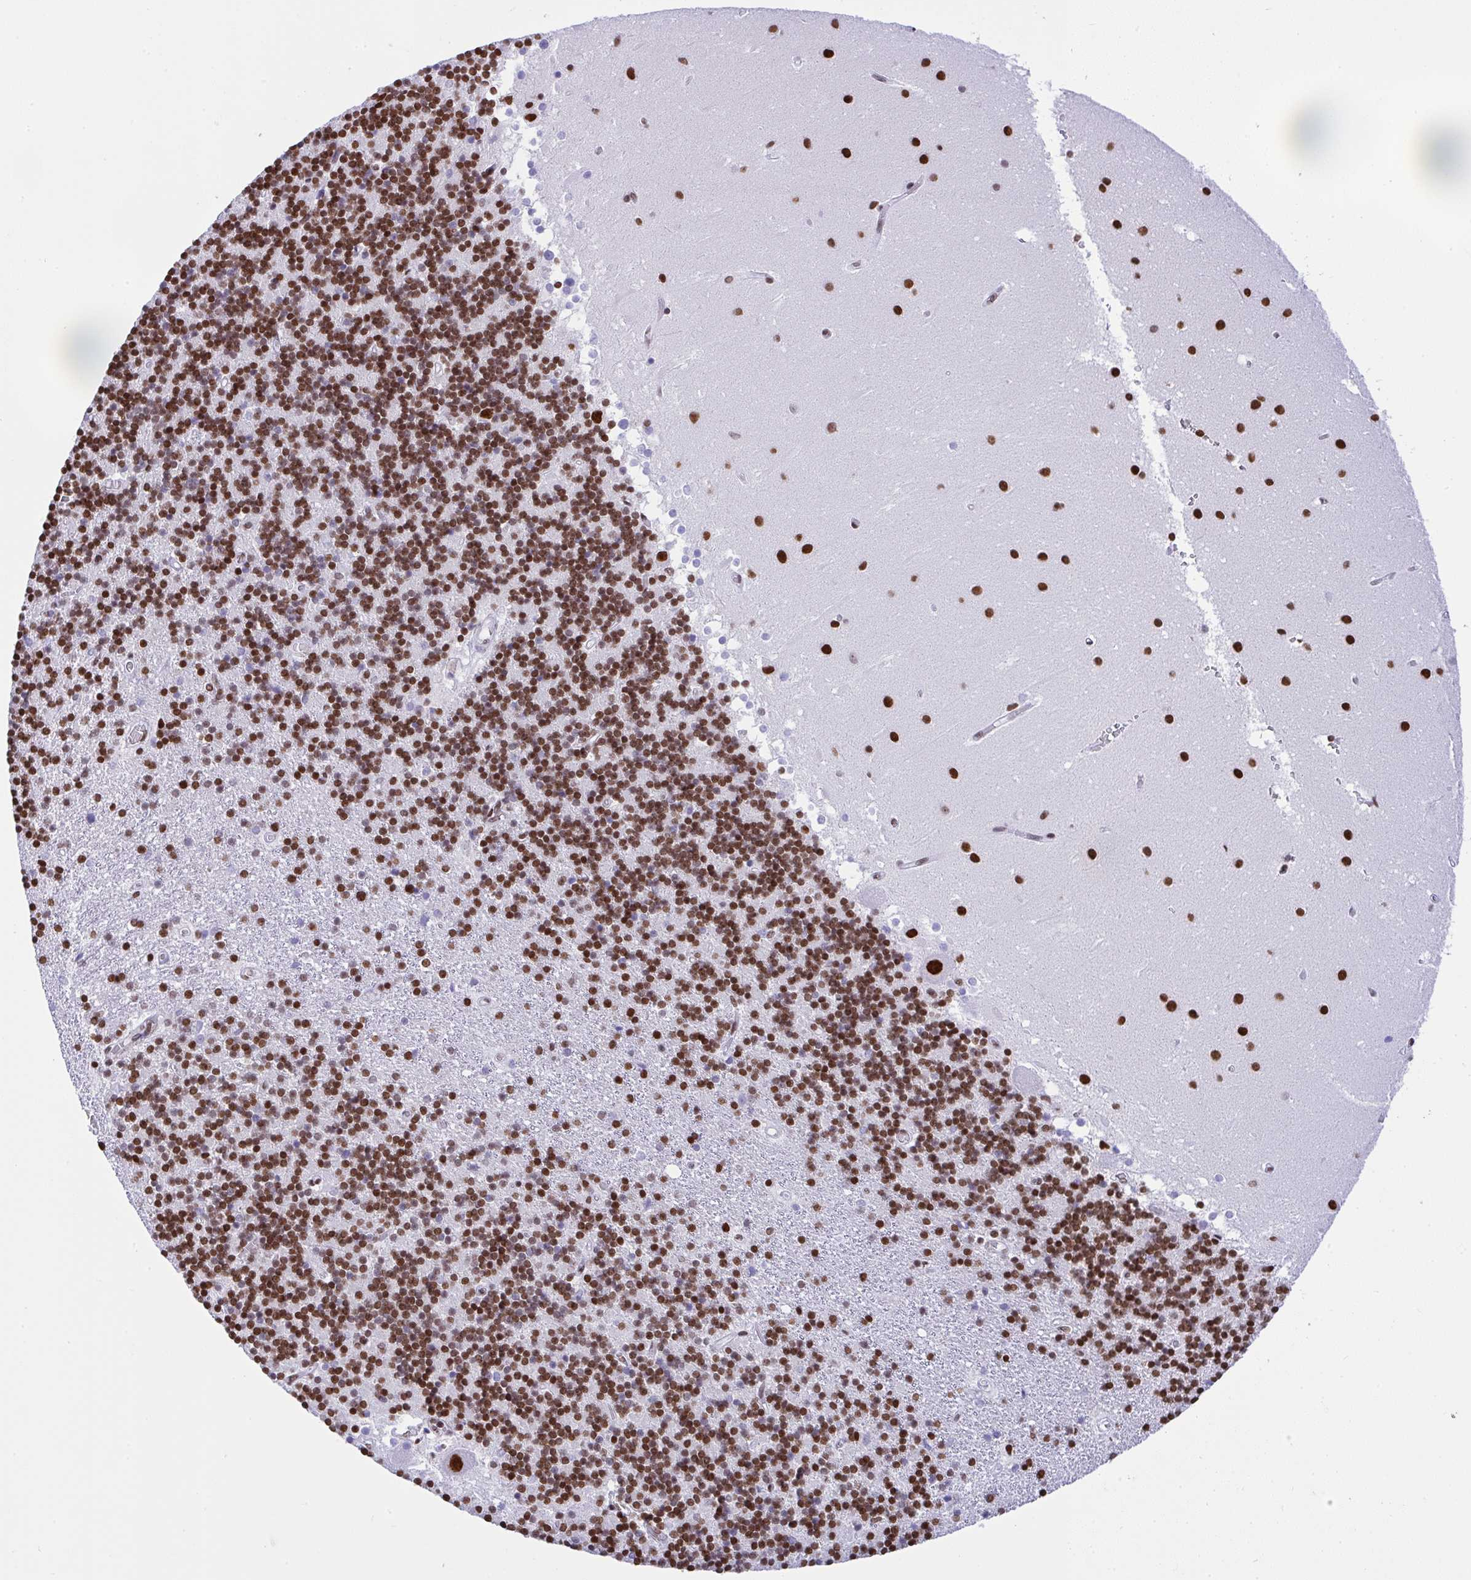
{"staining": {"intensity": "strong", "quantity": ">75%", "location": "nuclear"}, "tissue": "cerebellum", "cell_type": "Cells in granular layer", "image_type": "normal", "snomed": [{"axis": "morphology", "description": "Normal tissue, NOS"}, {"axis": "topography", "description": "Cerebellum"}], "caption": "A high-resolution photomicrograph shows IHC staining of unremarkable cerebellum, which exhibits strong nuclear staining in about >75% of cells in granular layer.", "gene": "DDX52", "patient": {"sex": "male", "age": 54}}